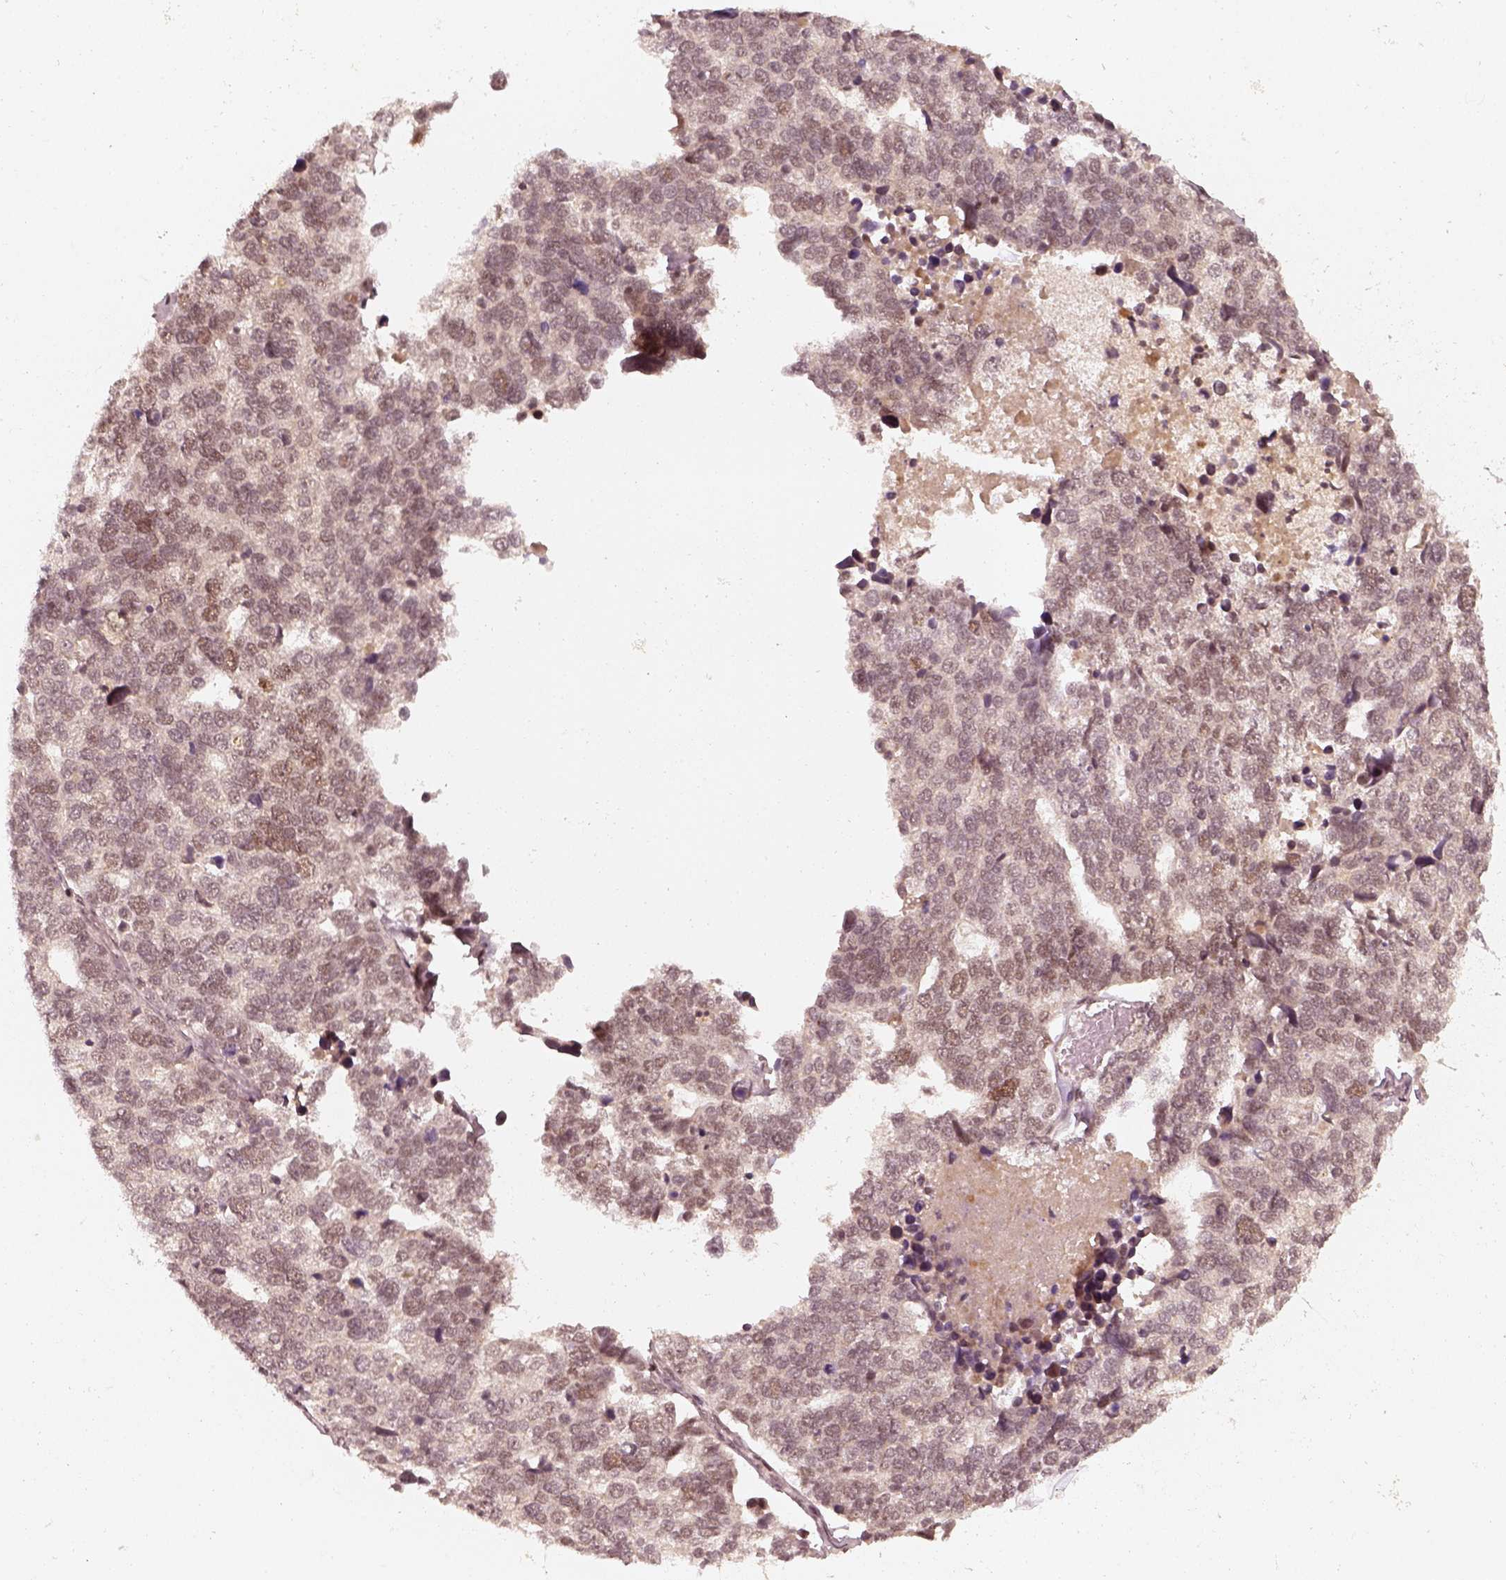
{"staining": {"intensity": "weak", "quantity": "25%-75%", "location": "nuclear"}, "tissue": "stomach cancer", "cell_type": "Tumor cells", "image_type": "cancer", "snomed": [{"axis": "morphology", "description": "Adenocarcinoma, NOS"}, {"axis": "topography", "description": "Stomach"}], "caption": "Immunohistochemistry staining of stomach adenocarcinoma, which shows low levels of weak nuclear staining in approximately 25%-75% of tumor cells indicating weak nuclear protein positivity. The staining was performed using DAB (3,3'-diaminobenzidine) (brown) for protein detection and nuclei were counterstained in hematoxylin (blue).", "gene": "GMEB2", "patient": {"sex": "male", "age": 69}}